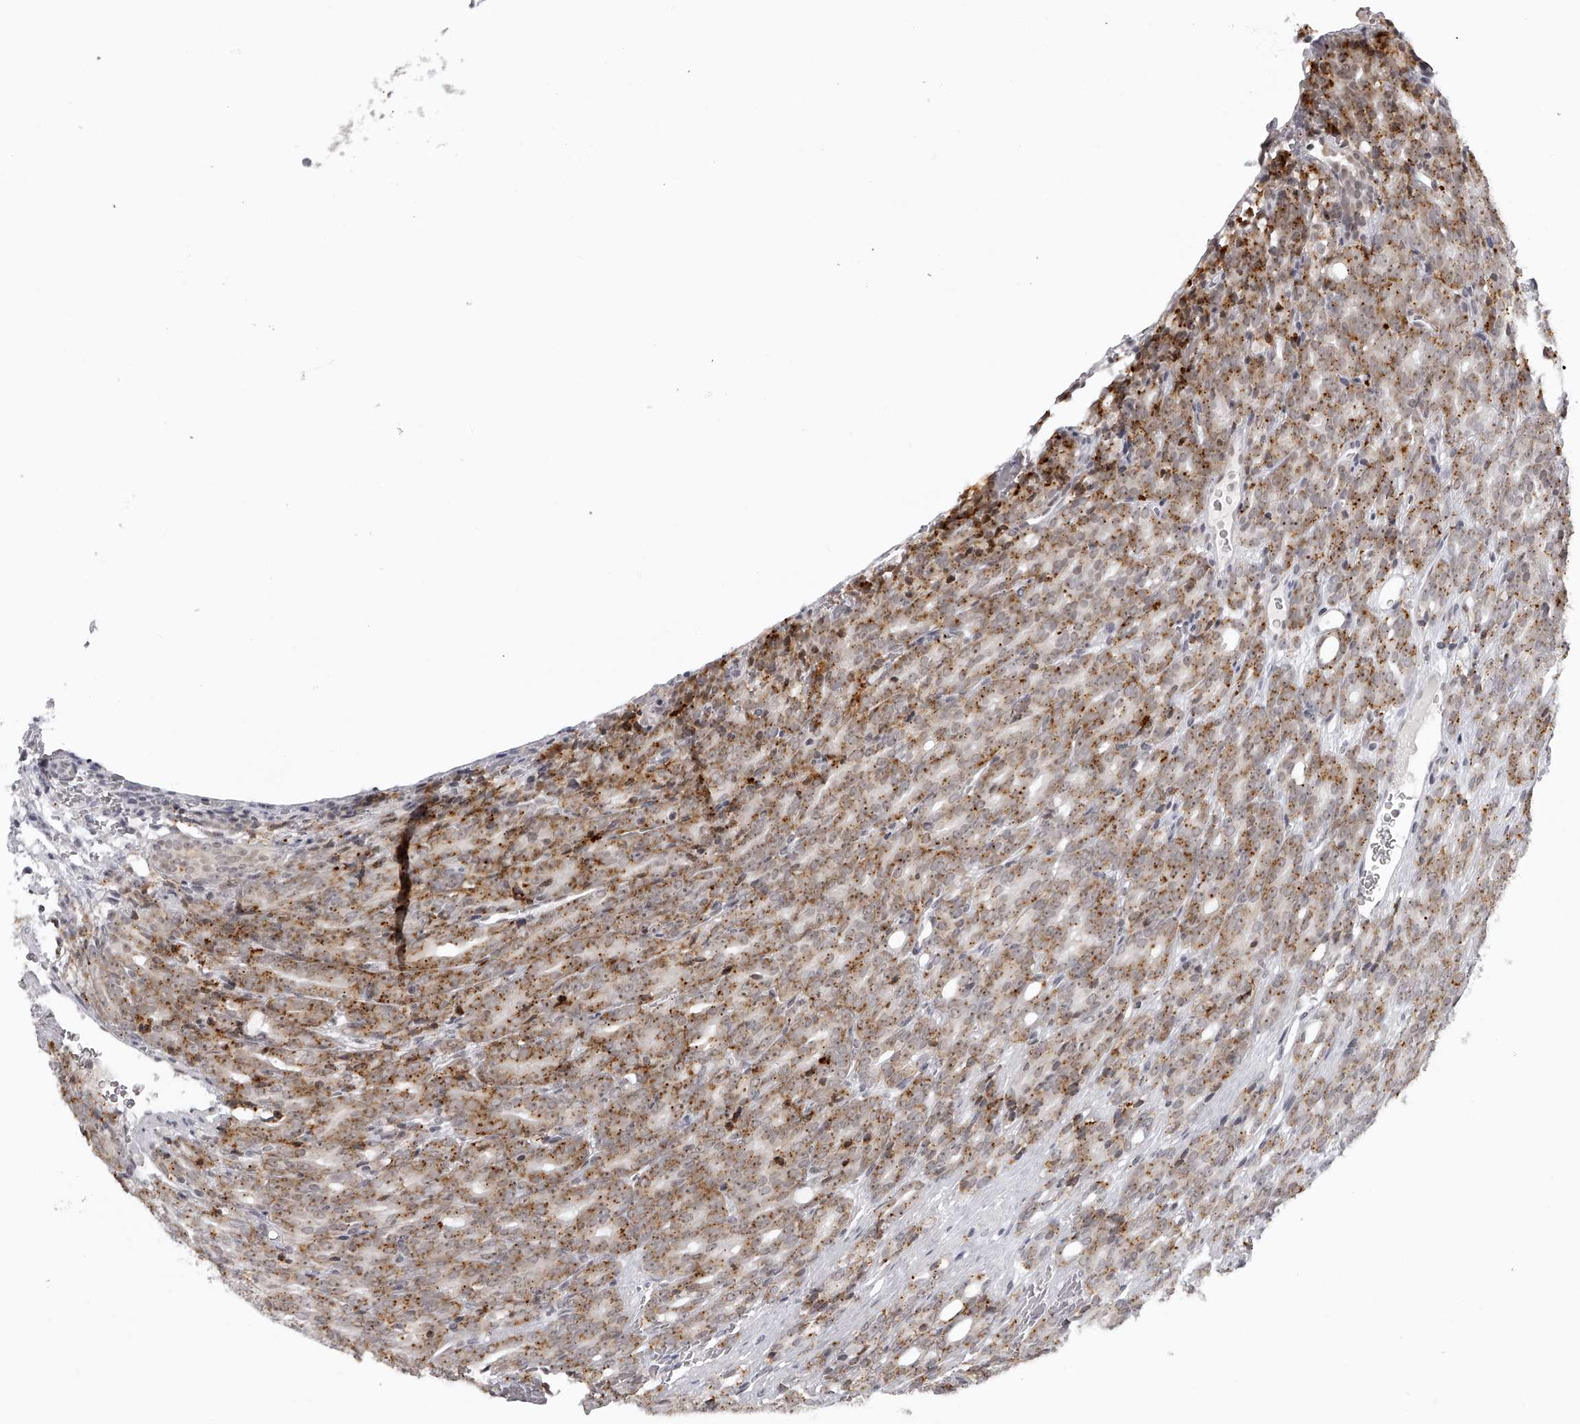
{"staining": {"intensity": "moderate", "quantity": ">75%", "location": "cytoplasmic/membranous"}, "tissue": "prostate cancer", "cell_type": "Tumor cells", "image_type": "cancer", "snomed": [{"axis": "morphology", "description": "Adenocarcinoma, High grade"}, {"axis": "topography", "description": "Prostate"}], "caption": "Approximately >75% of tumor cells in human prostate cancer reveal moderate cytoplasmic/membranous protein staining as visualized by brown immunohistochemical staining.", "gene": "RNF220", "patient": {"sex": "male", "age": 62}}